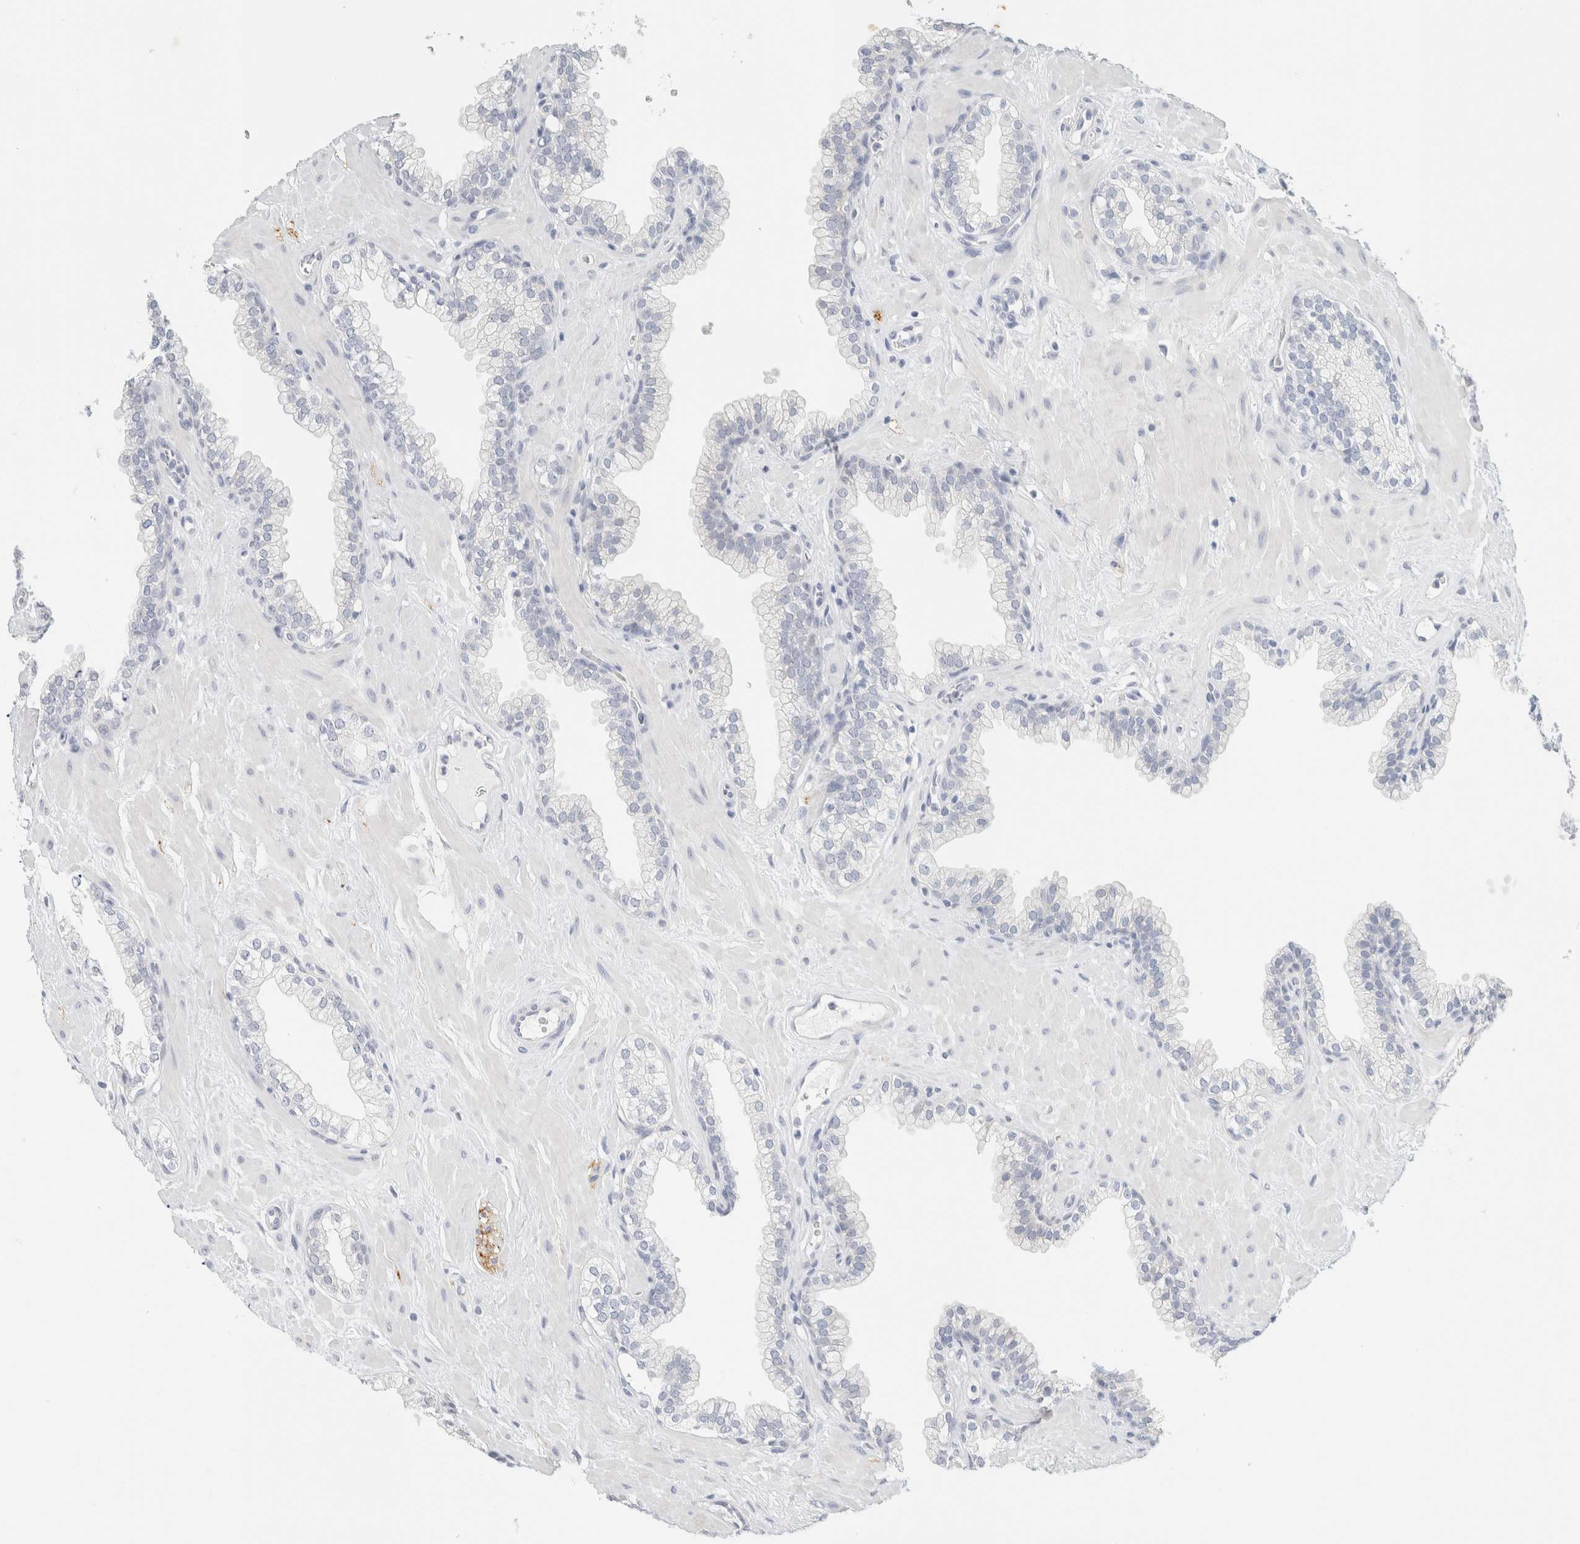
{"staining": {"intensity": "negative", "quantity": "none", "location": "none"}, "tissue": "prostate", "cell_type": "Glandular cells", "image_type": "normal", "snomed": [{"axis": "morphology", "description": "Normal tissue, NOS"}, {"axis": "morphology", "description": "Urothelial carcinoma, Low grade"}, {"axis": "topography", "description": "Urinary bladder"}, {"axis": "topography", "description": "Prostate"}], "caption": "This histopathology image is of normal prostate stained with immunohistochemistry (IHC) to label a protein in brown with the nuclei are counter-stained blue. There is no staining in glandular cells. (Brightfield microscopy of DAB IHC at high magnification).", "gene": "NEFM", "patient": {"sex": "male", "age": 60}}